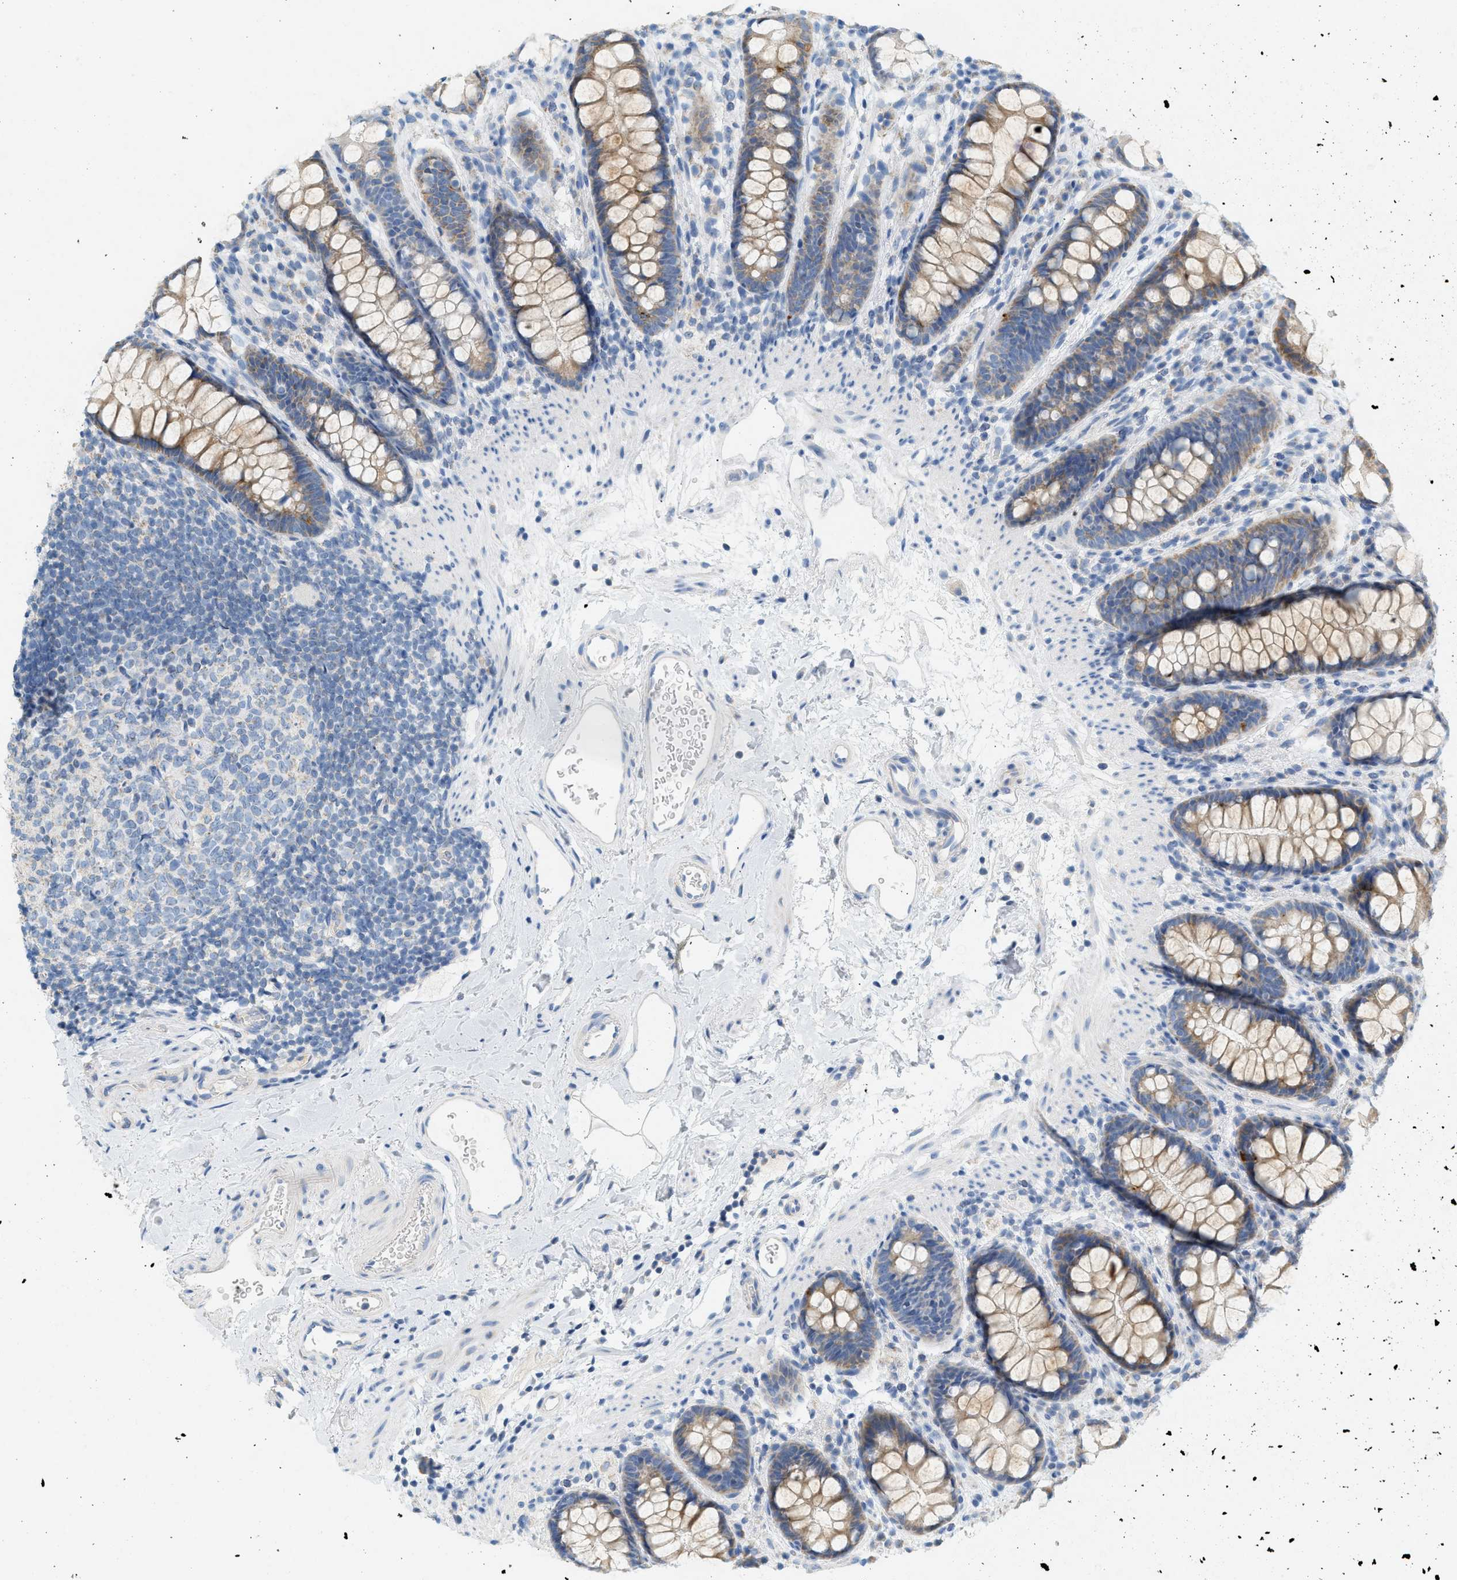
{"staining": {"intensity": "moderate", "quantity": ">75%", "location": "cytoplasmic/membranous"}, "tissue": "rectum", "cell_type": "Glandular cells", "image_type": "normal", "snomed": [{"axis": "morphology", "description": "Normal tissue, NOS"}, {"axis": "topography", "description": "Rectum"}], "caption": "An image of human rectum stained for a protein demonstrates moderate cytoplasmic/membranous brown staining in glandular cells.", "gene": "NDUFS8", "patient": {"sex": "female", "age": 65}}